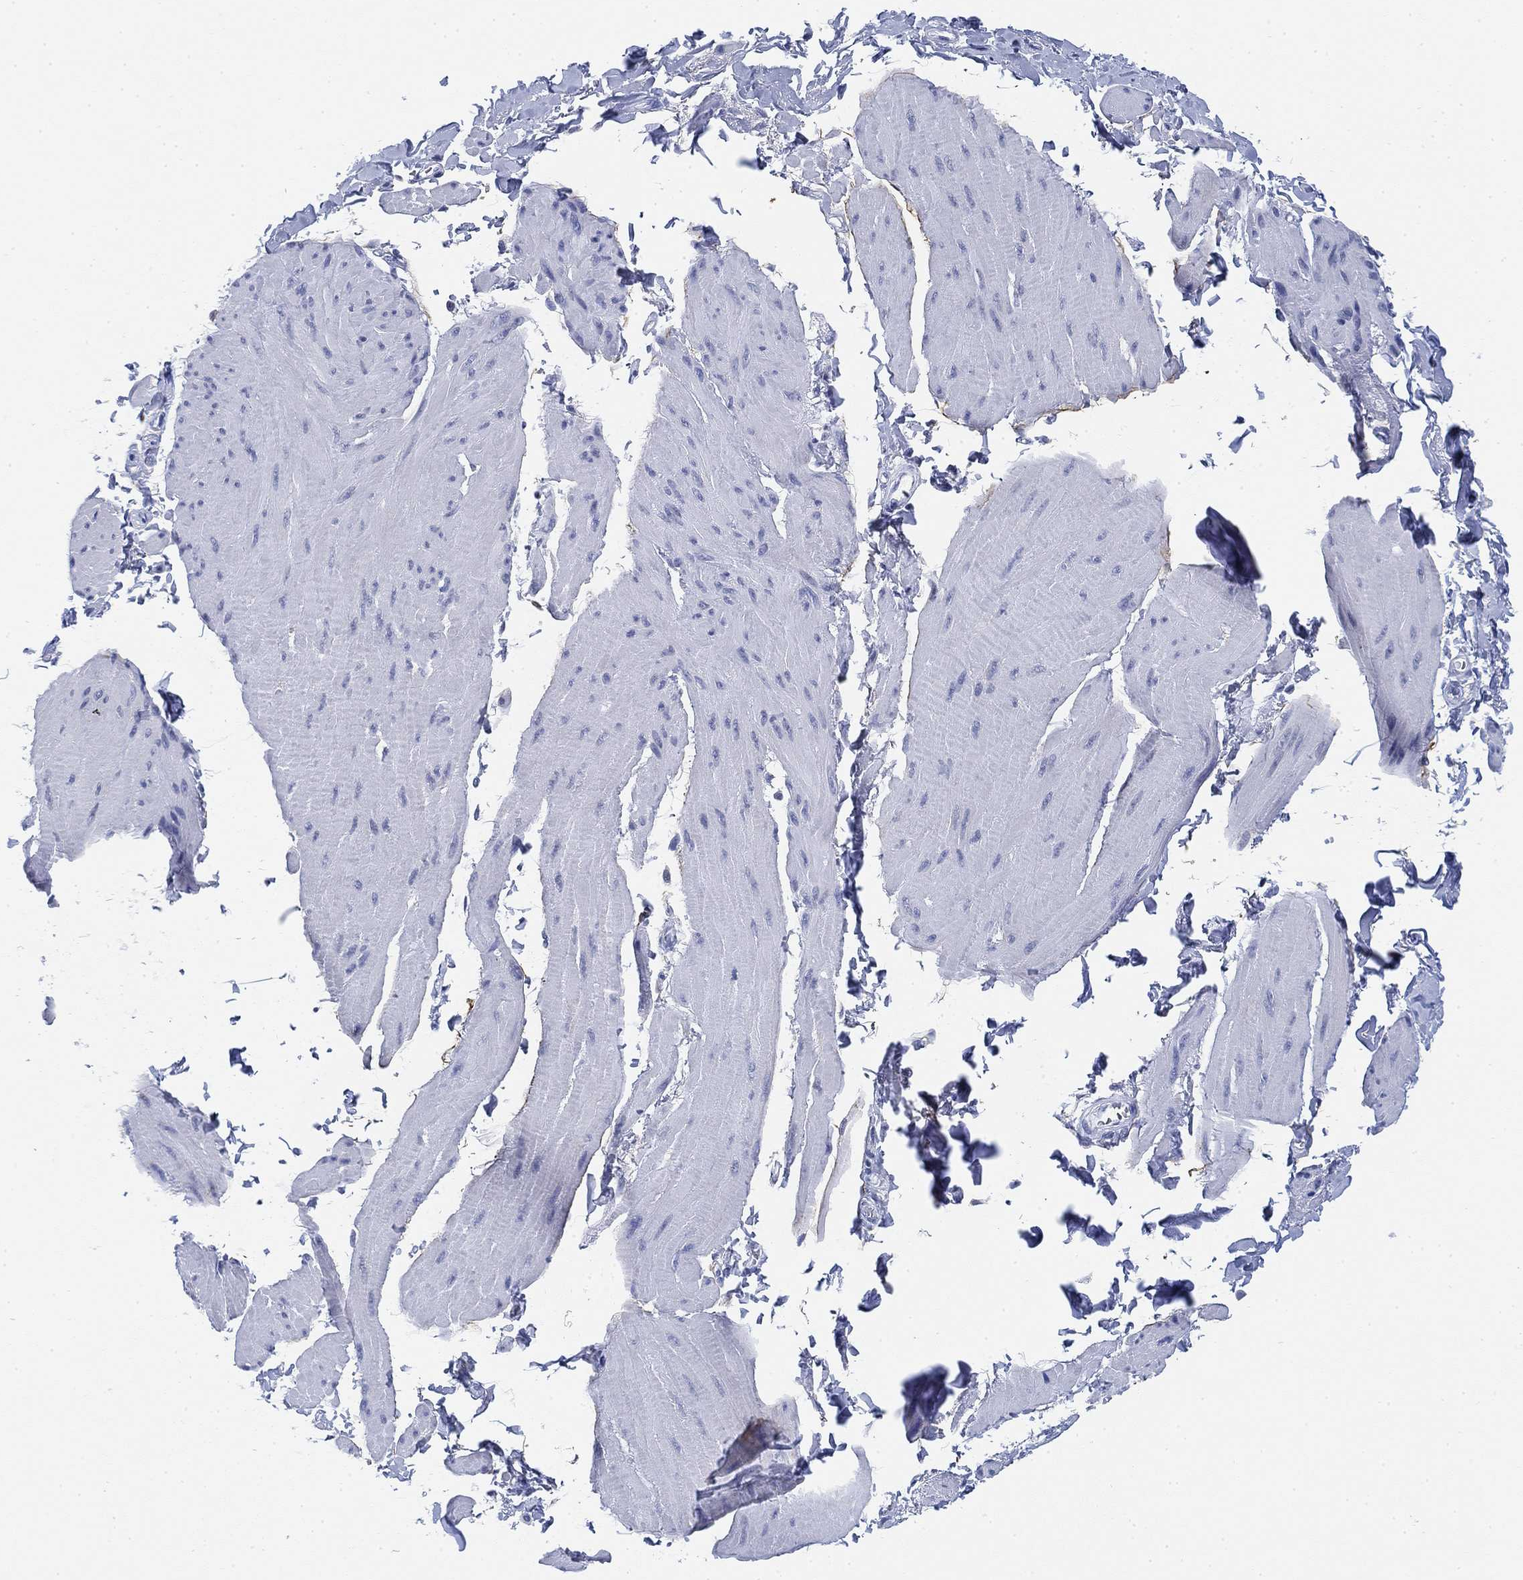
{"staining": {"intensity": "negative", "quantity": "none", "location": "none"}, "tissue": "smooth muscle", "cell_type": "Smooth muscle cells", "image_type": "normal", "snomed": [{"axis": "morphology", "description": "Normal tissue, NOS"}, {"axis": "topography", "description": "Adipose tissue"}, {"axis": "topography", "description": "Smooth muscle"}, {"axis": "topography", "description": "Peripheral nerve tissue"}], "caption": "Smooth muscle cells show no significant staining in normal smooth muscle. Nuclei are stained in blue.", "gene": "FYB1", "patient": {"sex": "male", "age": 83}}